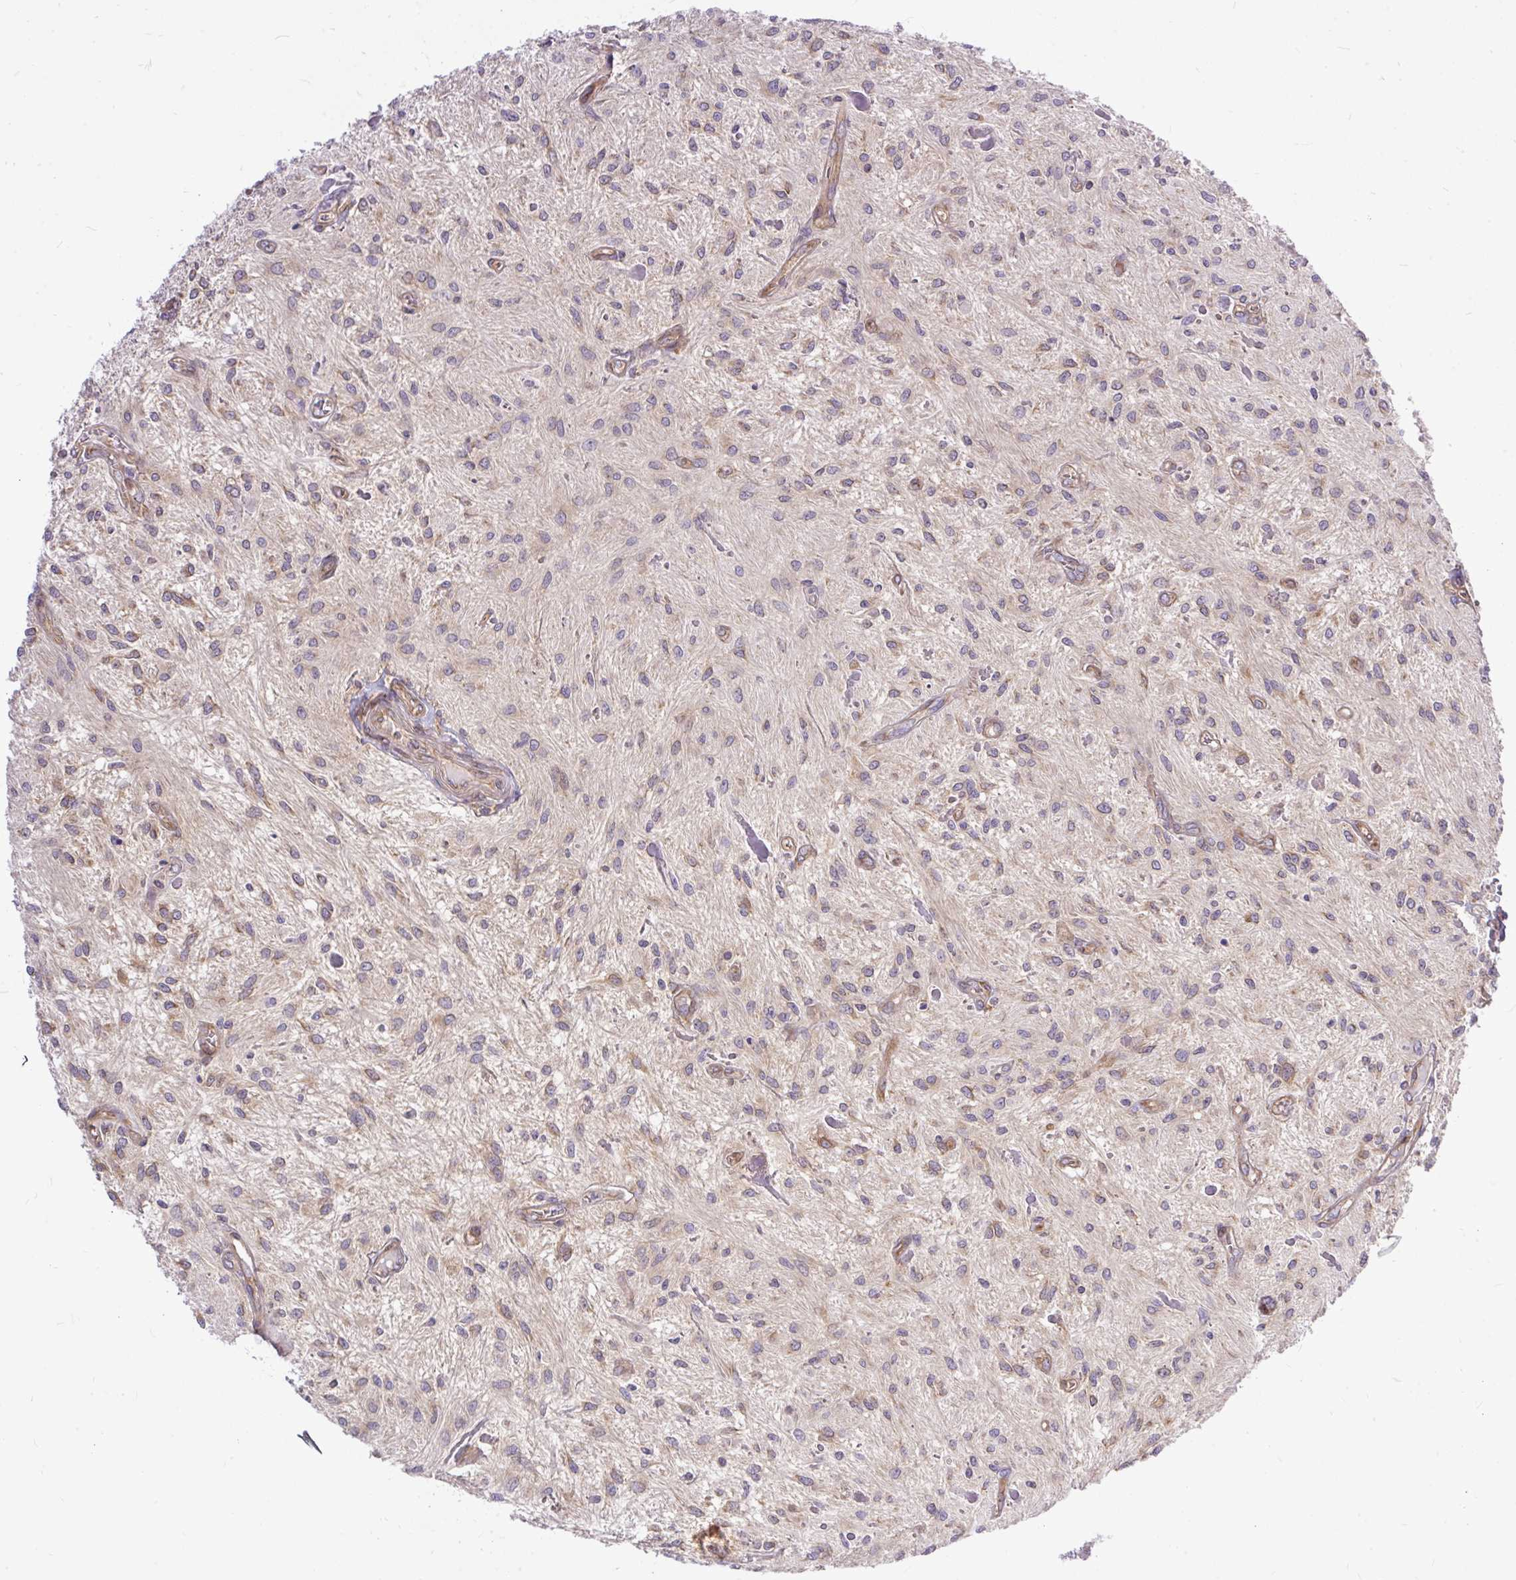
{"staining": {"intensity": "weak", "quantity": "<25%", "location": "cytoplasmic/membranous"}, "tissue": "glioma", "cell_type": "Tumor cells", "image_type": "cancer", "snomed": [{"axis": "morphology", "description": "Glioma, malignant, Low grade"}, {"axis": "topography", "description": "Cerebellum"}], "caption": "IHC image of glioma stained for a protein (brown), which displays no positivity in tumor cells. The staining was performed using DAB (3,3'-diaminobenzidine) to visualize the protein expression in brown, while the nuclei were stained in blue with hematoxylin (Magnification: 20x).", "gene": "TRIM17", "patient": {"sex": "female", "age": 14}}